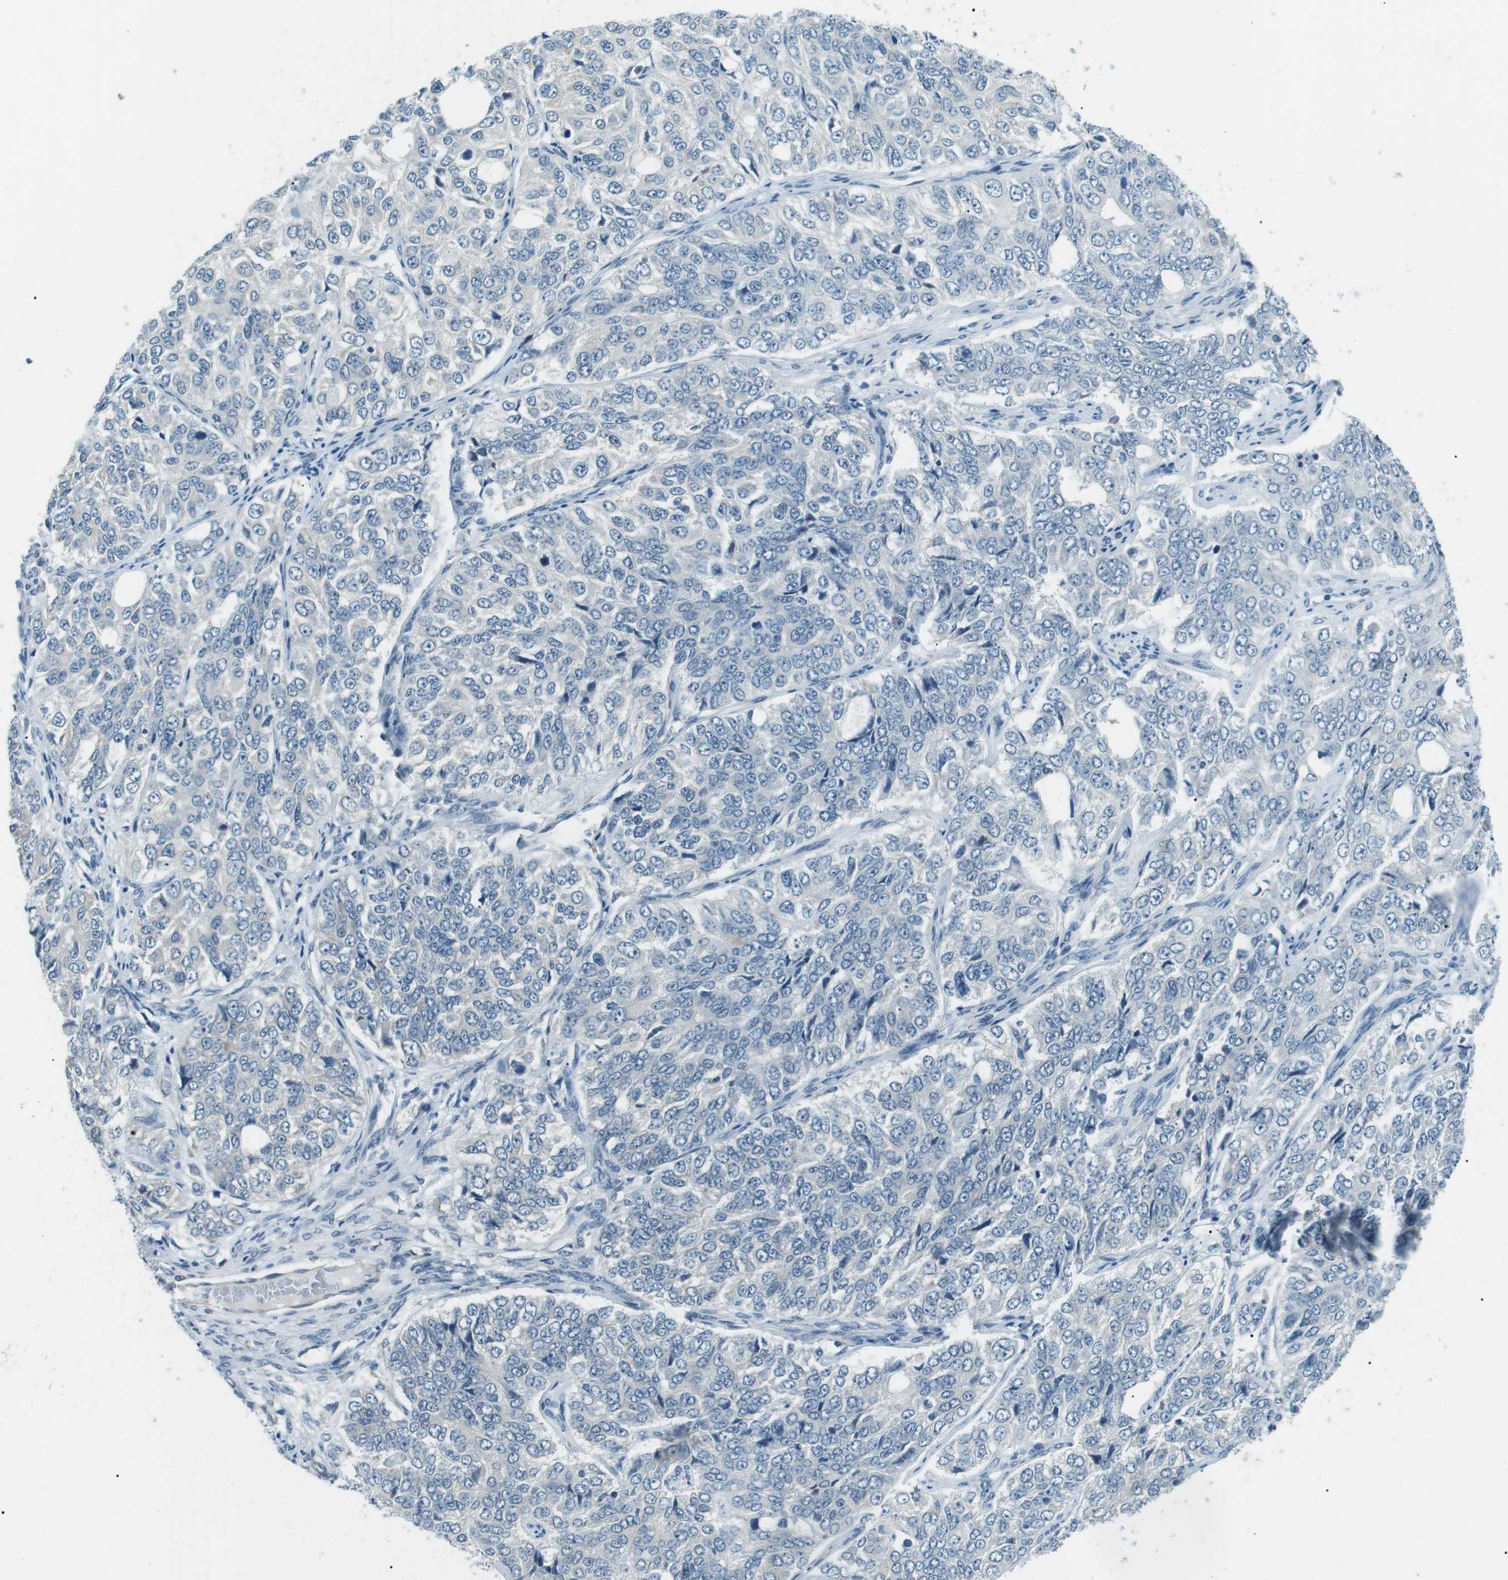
{"staining": {"intensity": "negative", "quantity": "none", "location": "none"}, "tissue": "ovarian cancer", "cell_type": "Tumor cells", "image_type": "cancer", "snomed": [{"axis": "morphology", "description": "Carcinoma, endometroid"}, {"axis": "topography", "description": "Ovary"}], "caption": "Ovarian endometroid carcinoma stained for a protein using immunohistochemistry displays no expression tumor cells.", "gene": "SERPINB2", "patient": {"sex": "female", "age": 51}}